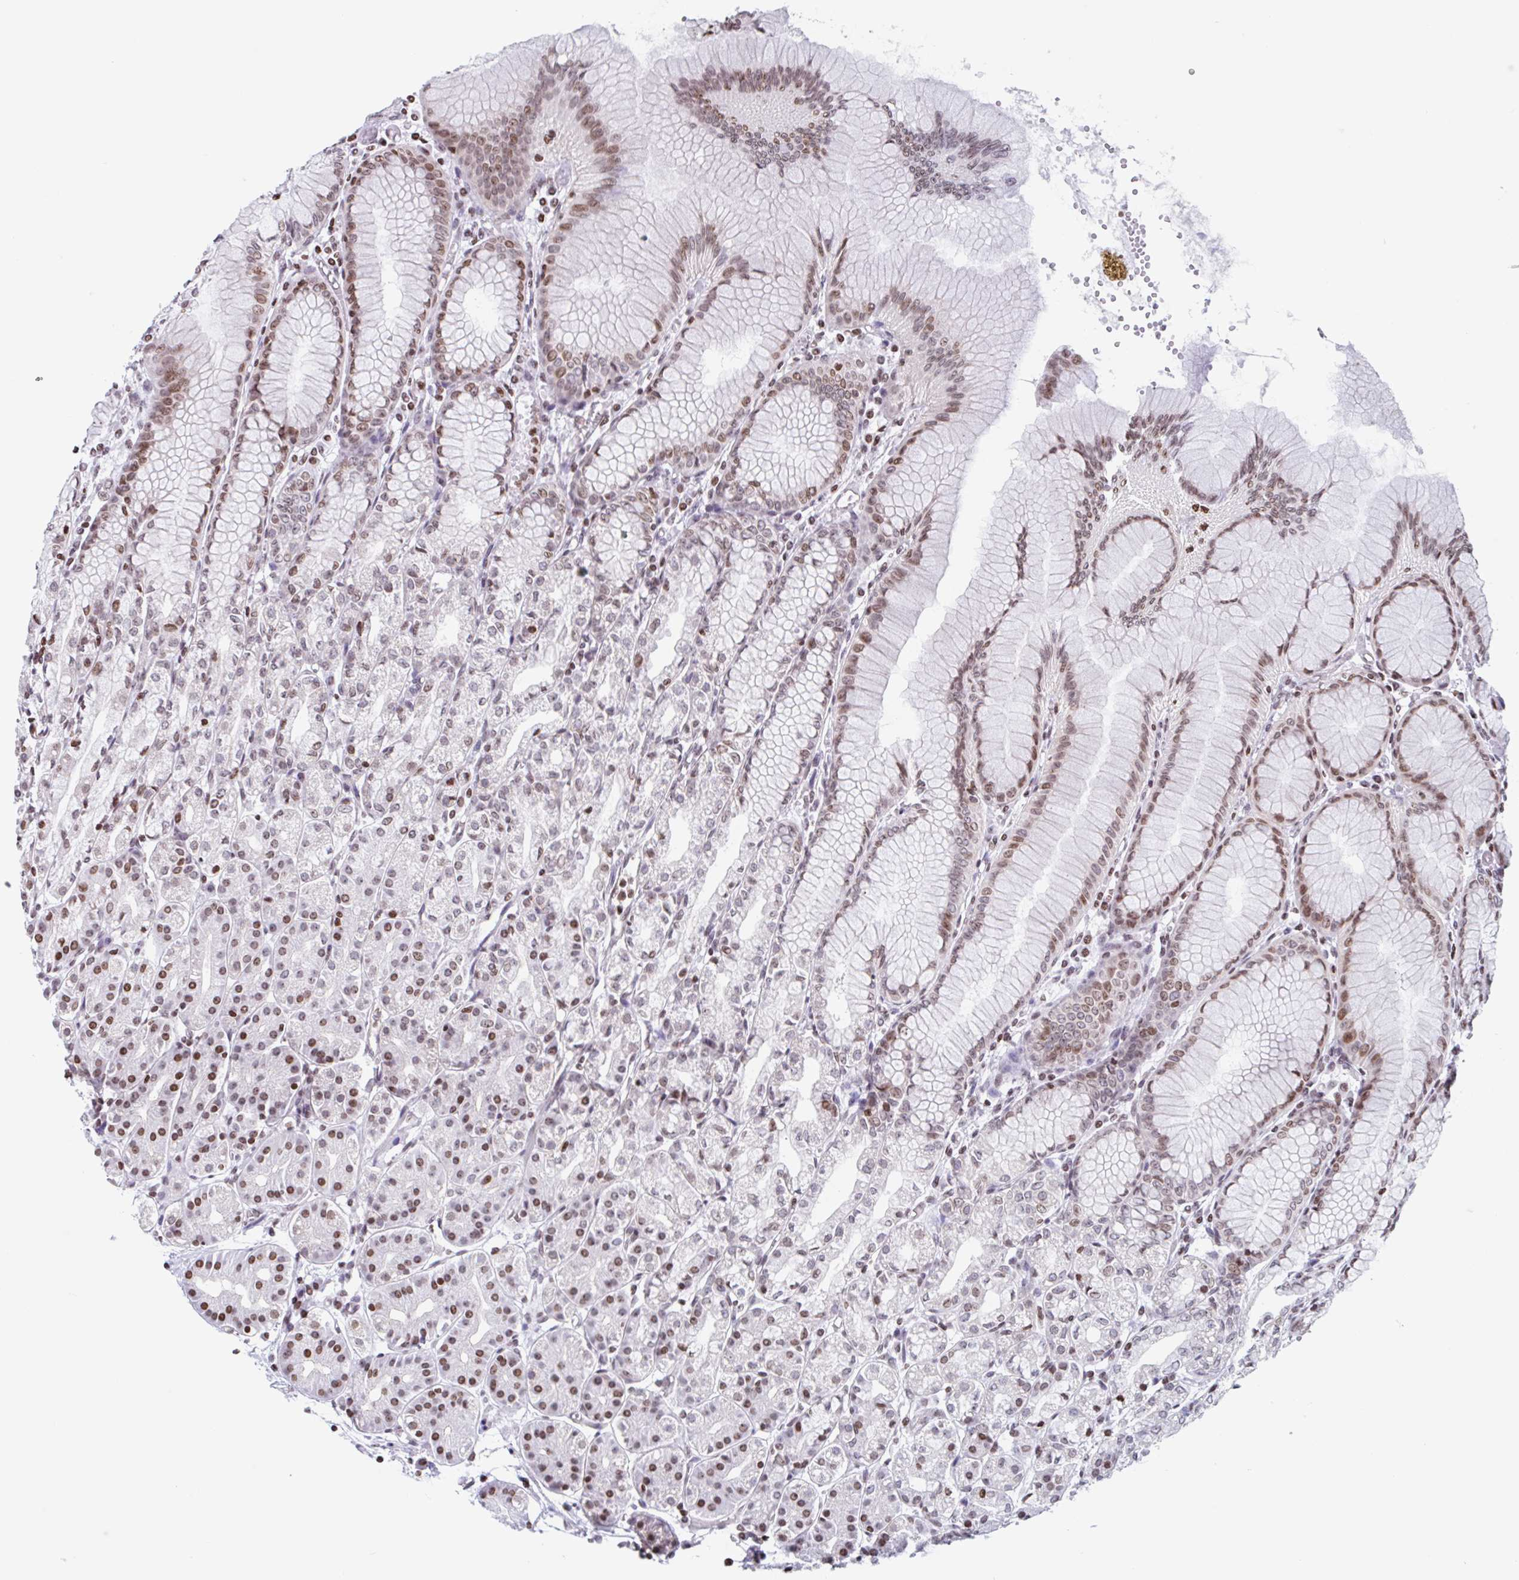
{"staining": {"intensity": "moderate", "quantity": ">75%", "location": "nuclear"}, "tissue": "stomach", "cell_type": "Glandular cells", "image_type": "normal", "snomed": [{"axis": "morphology", "description": "Normal tissue, NOS"}, {"axis": "topography", "description": "Stomach"}], "caption": "The photomicrograph reveals immunohistochemical staining of normal stomach. There is moderate nuclear expression is seen in approximately >75% of glandular cells. The staining was performed using DAB to visualize the protein expression in brown, while the nuclei were stained in blue with hematoxylin (Magnification: 20x).", "gene": "NOL6", "patient": {"sex": "female", "age": 57}}